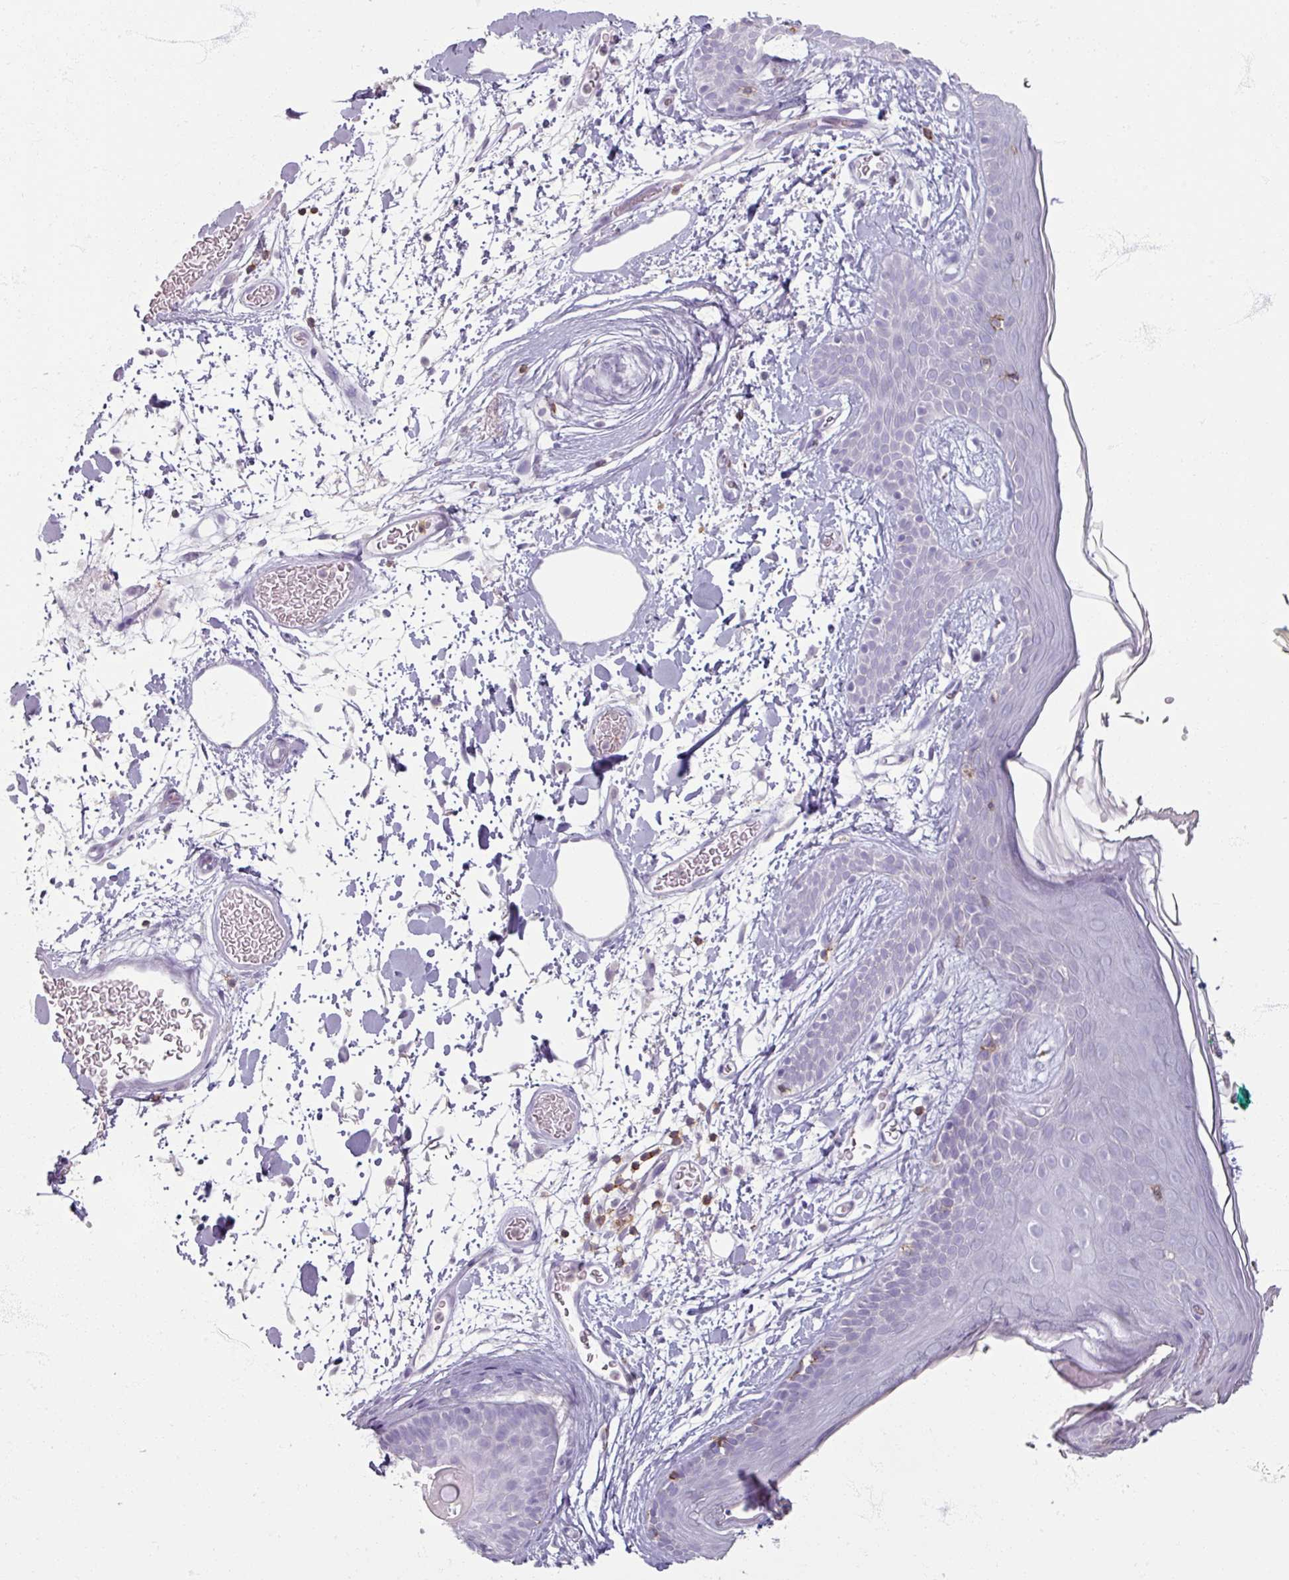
{"staining": {"intensity": "negative", "quantity": "none", "location": "none"}, "tissue": "skin", "cell_type": "Fibroblasts", "image_type": "normal", "snomed": [{"axis": "morphology", "description": "Normal tissue, NOS"}, {"axis": "topography", "description": "Skin"}], "caption": "Protein analysis of normal skin shows no significant expression in fibroblasts. The staining was performed using DAB (3,3'-diaminobenzidine) to visualize the protein expression in brown, while the nuclei were stained in blue with hematoxylin (Magnification: 20x).", "gene": "PTPRC", "patient": {"sex": "male", "age": 79}}